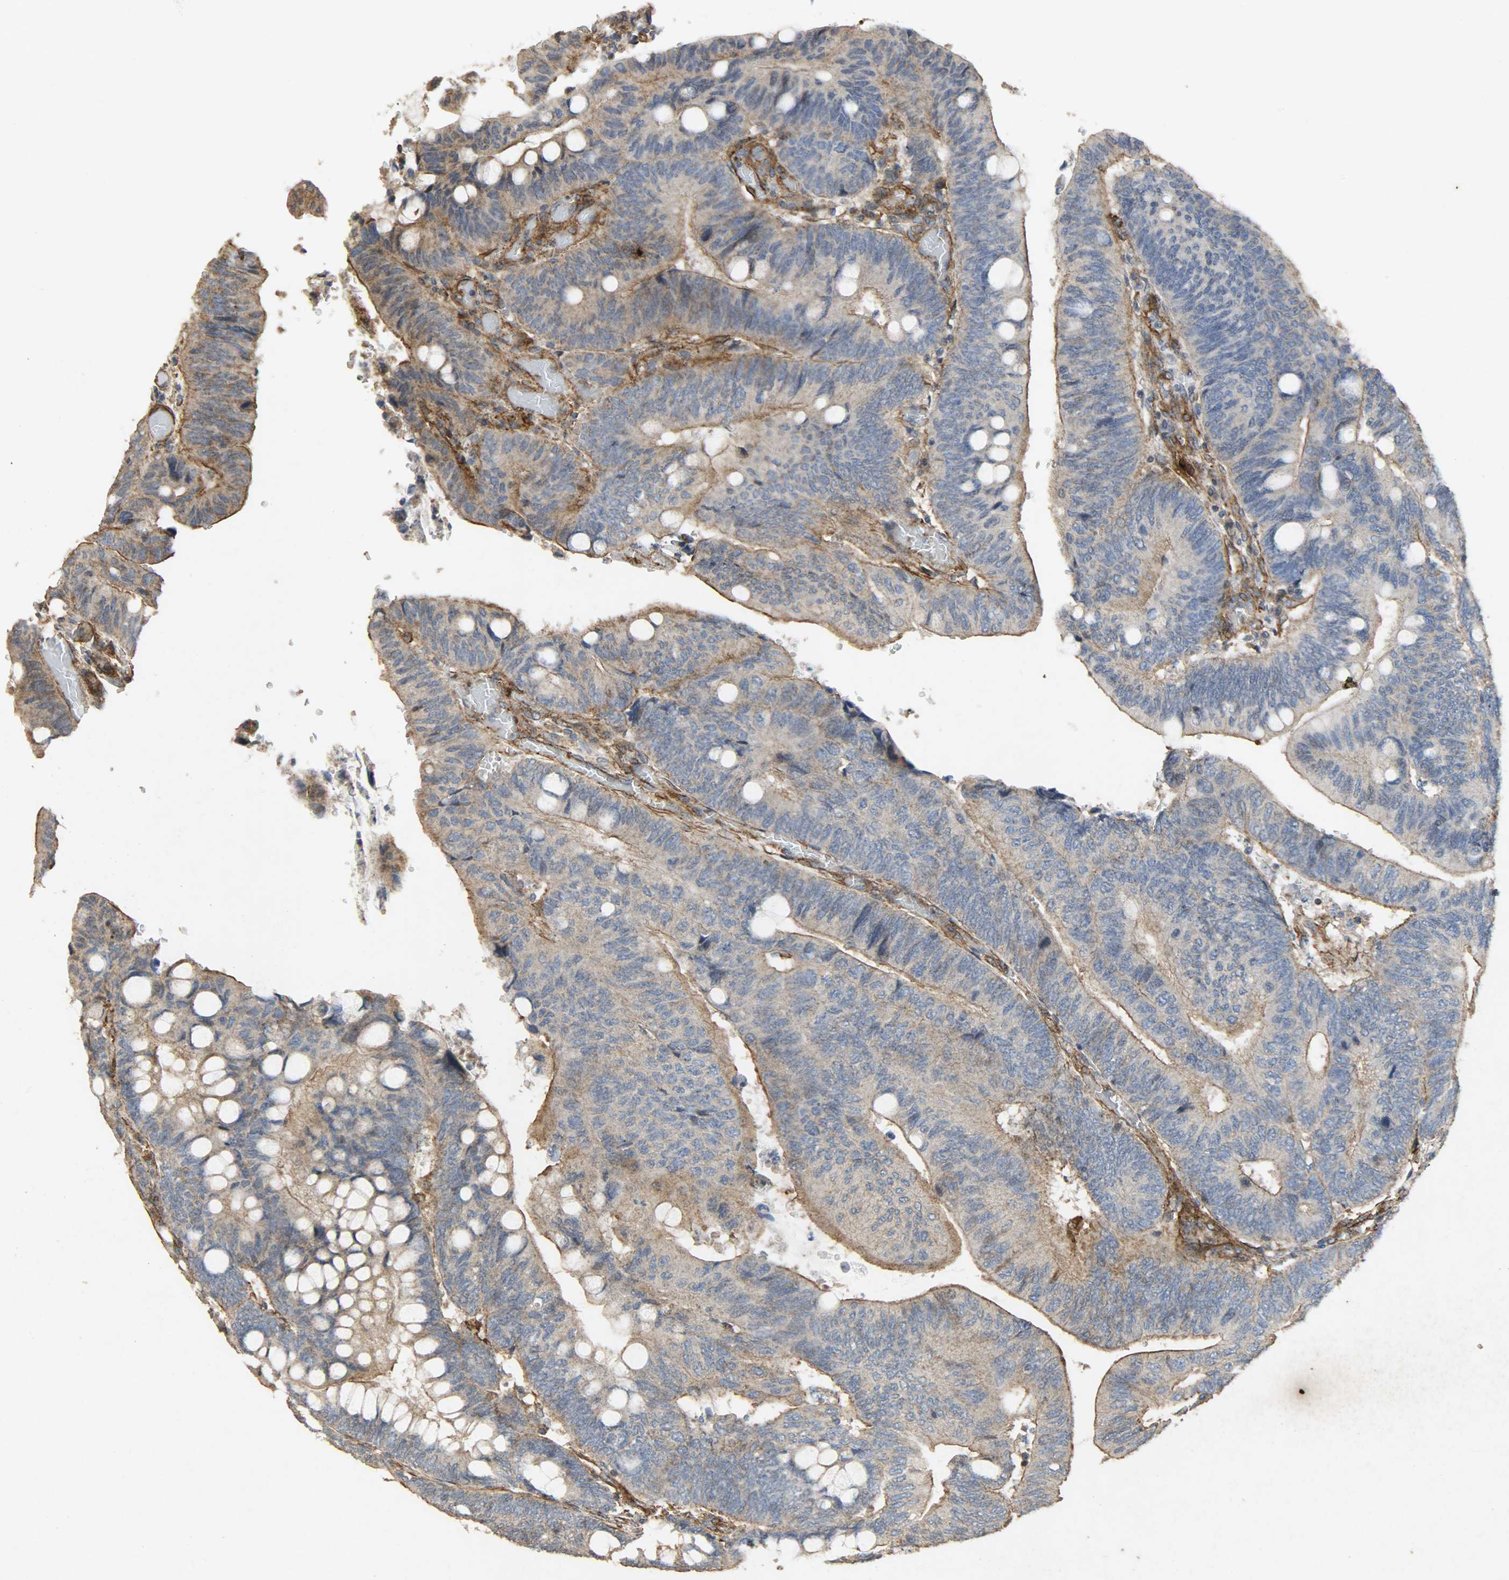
{"staining": {"intensity": "weak", "quantity": "25%-75%", "location": "cytoplasmic/membranous"}, "tissue": "colorectal cancer", "cell_type": "Tumor cells", "image_type": "cancer", "snomed": [{"axis": "morphology", "description": "Normal tissue, NOS"}, {"axis": "morphology", "description": "Adenocarcinoma, NOS"}, {"axis": "topography", "description": "Rectum"}], "caption": "This photomicrograph shows IHC staining of human colorectal adenocarcinoma, with low weak cytoplasmic/membranous staining in about 25%-75% of tumor cells.", "gene": "TPM4", "patient": {"sex": "male", "age": 92}}